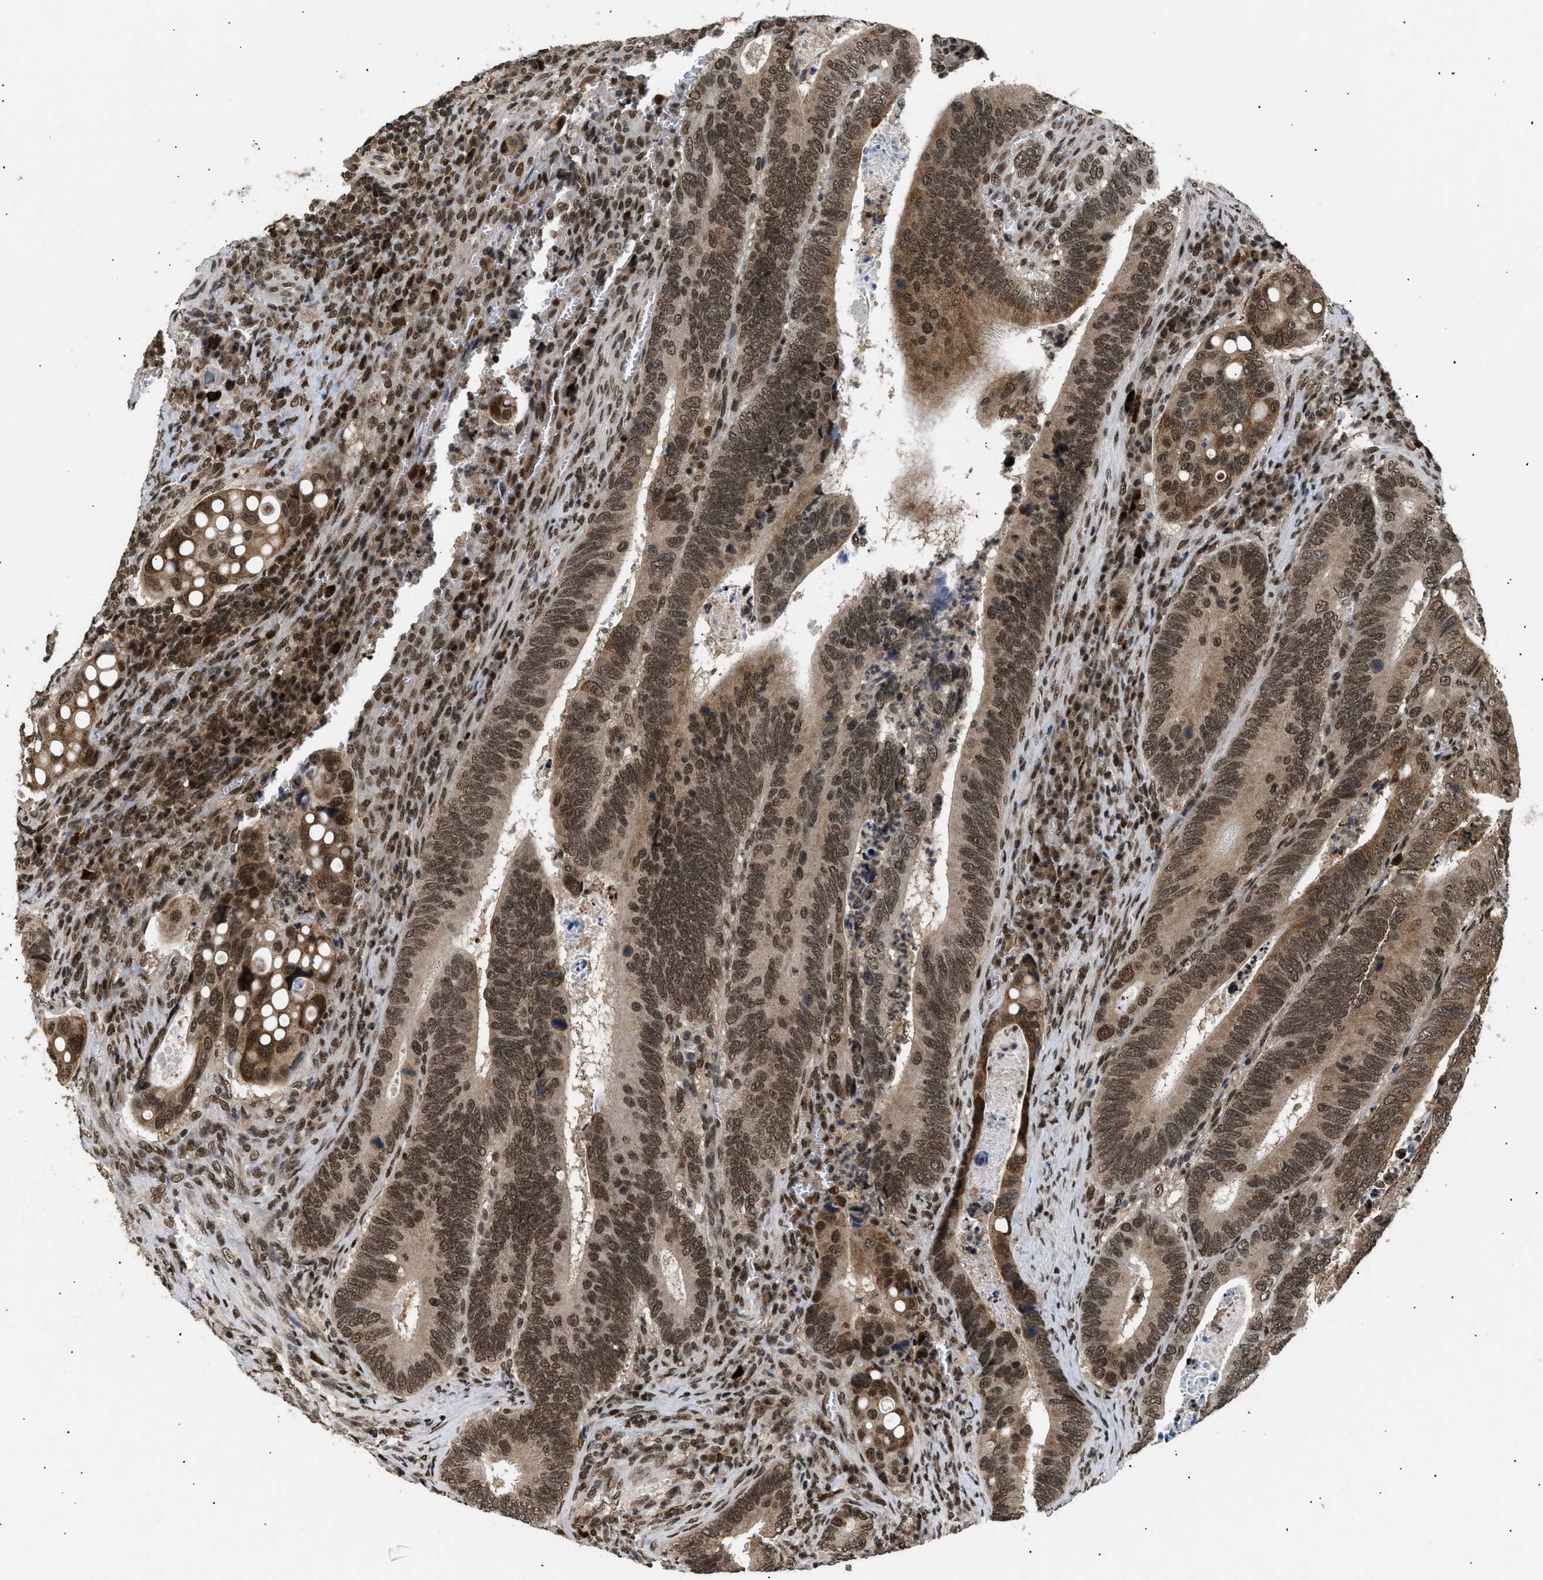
{"staining": {"intensity": "moderate", "quantity": ">75%", "location": "cytoplasmic/membranous,nuclear"}, "tissue": "colorectal cancer", "cell_type": "Tumor cells", "image_type": "cancer", "snomed": [{"axis": "morphology", "description": "Inflammation, NOS"}, {"axis": "morphology", "description": "Adenocarcinoma, NOS"}, {"axis": "topography", "description": "Colon"}], "caption": "The immunohistochemical stain highlights moderate cytoplasmic/membranous and nuclear expression in tumor cells of adenocarcinoma (colorectal) tissue.", "gene": "RBM5", "patient": {"sex": "male", "age": 72}}